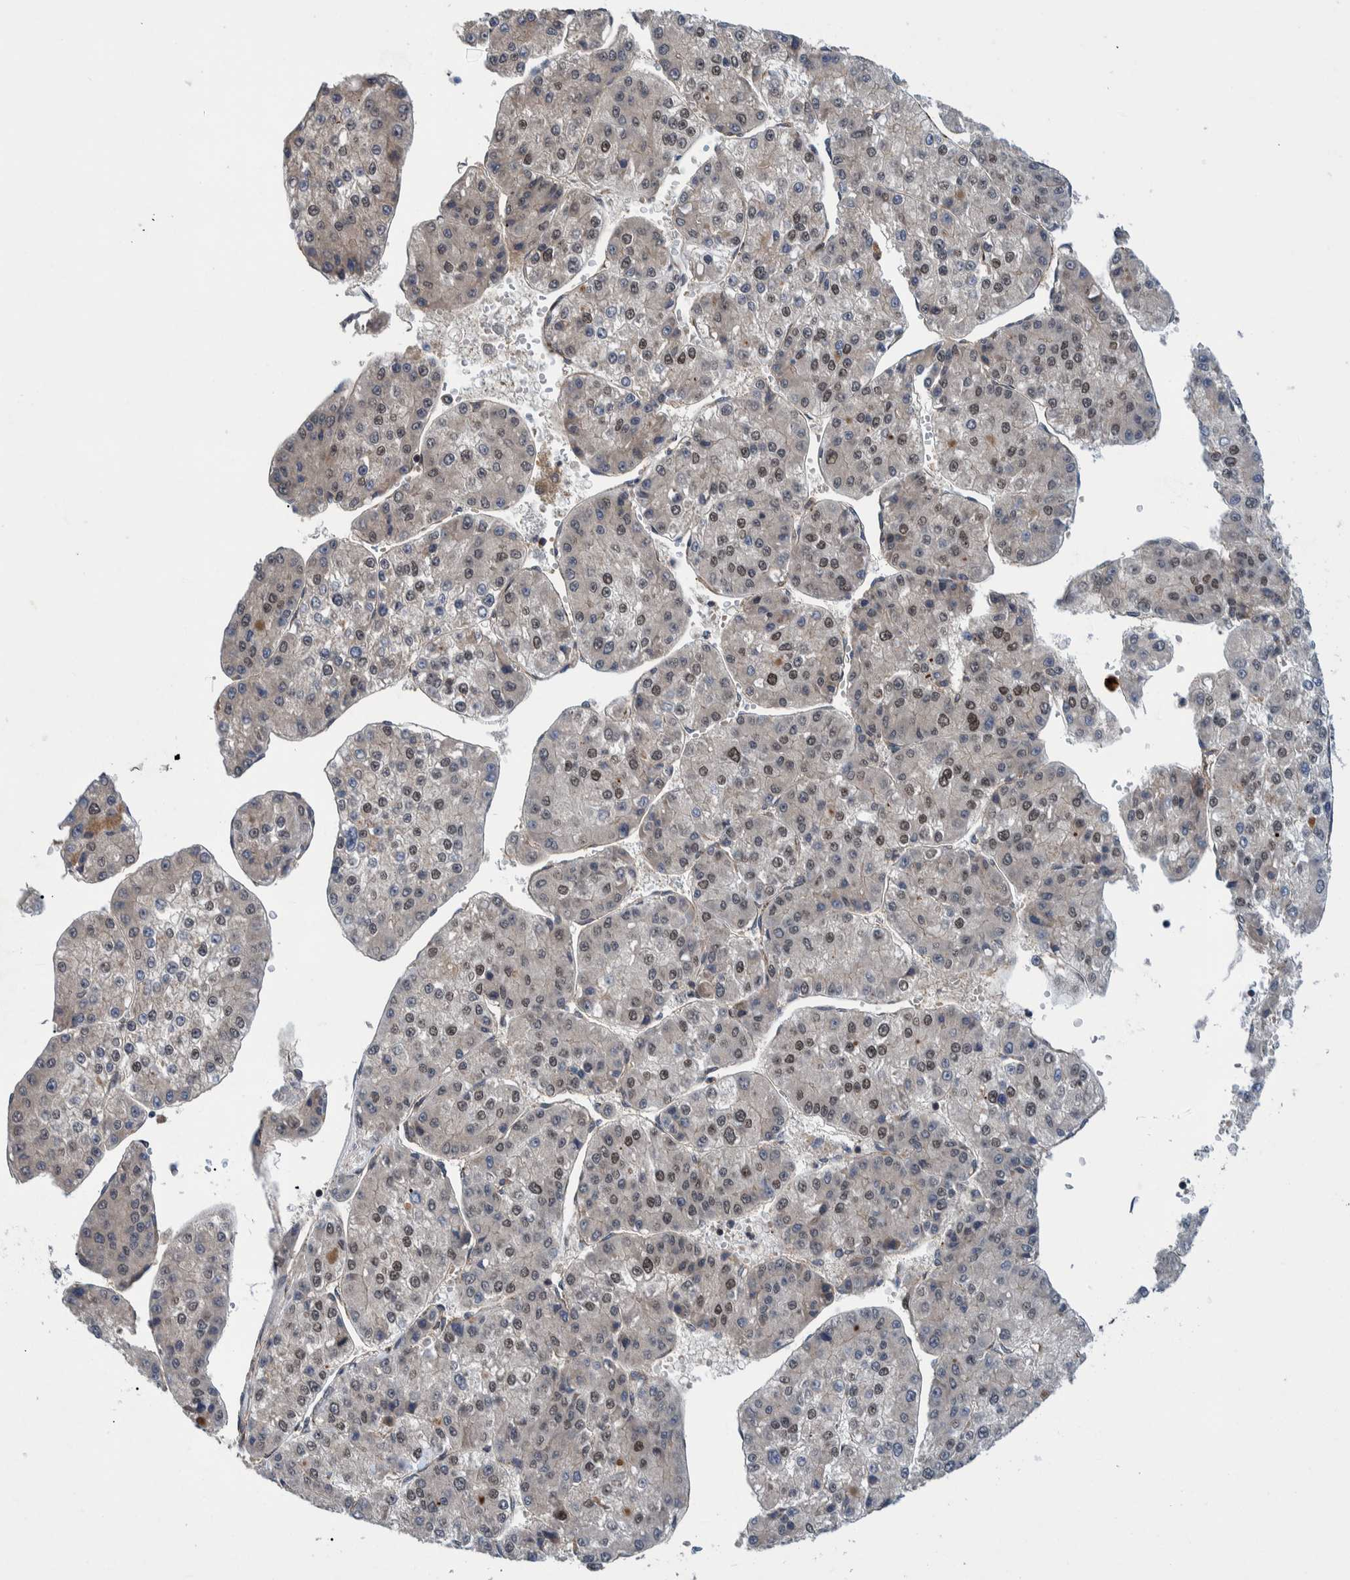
{"staining": {"intensity": "moderate", "quantity": "25%-75%", "location": "cytoplasmic/membranous,nuclear"}, "tissue": "liver cancer", "cell_type": "Tumor cells", "image_type": "cancer", "snomed": [{"axis": "morphology", "description": "Carcinoma, Hepatocellular, NOS"}, {"axis": "topography", "description": "Liver"}], "caption": "The photomicrograph exhibits immunohistochemical staining of liver cancer. There is moderate cytoplasmic/membranous and nuclear positivity is present in approximately 25%-75% of tumor cells.", "gene": "GRPEL2", "patient": {"sex": "female", "age": 73}}